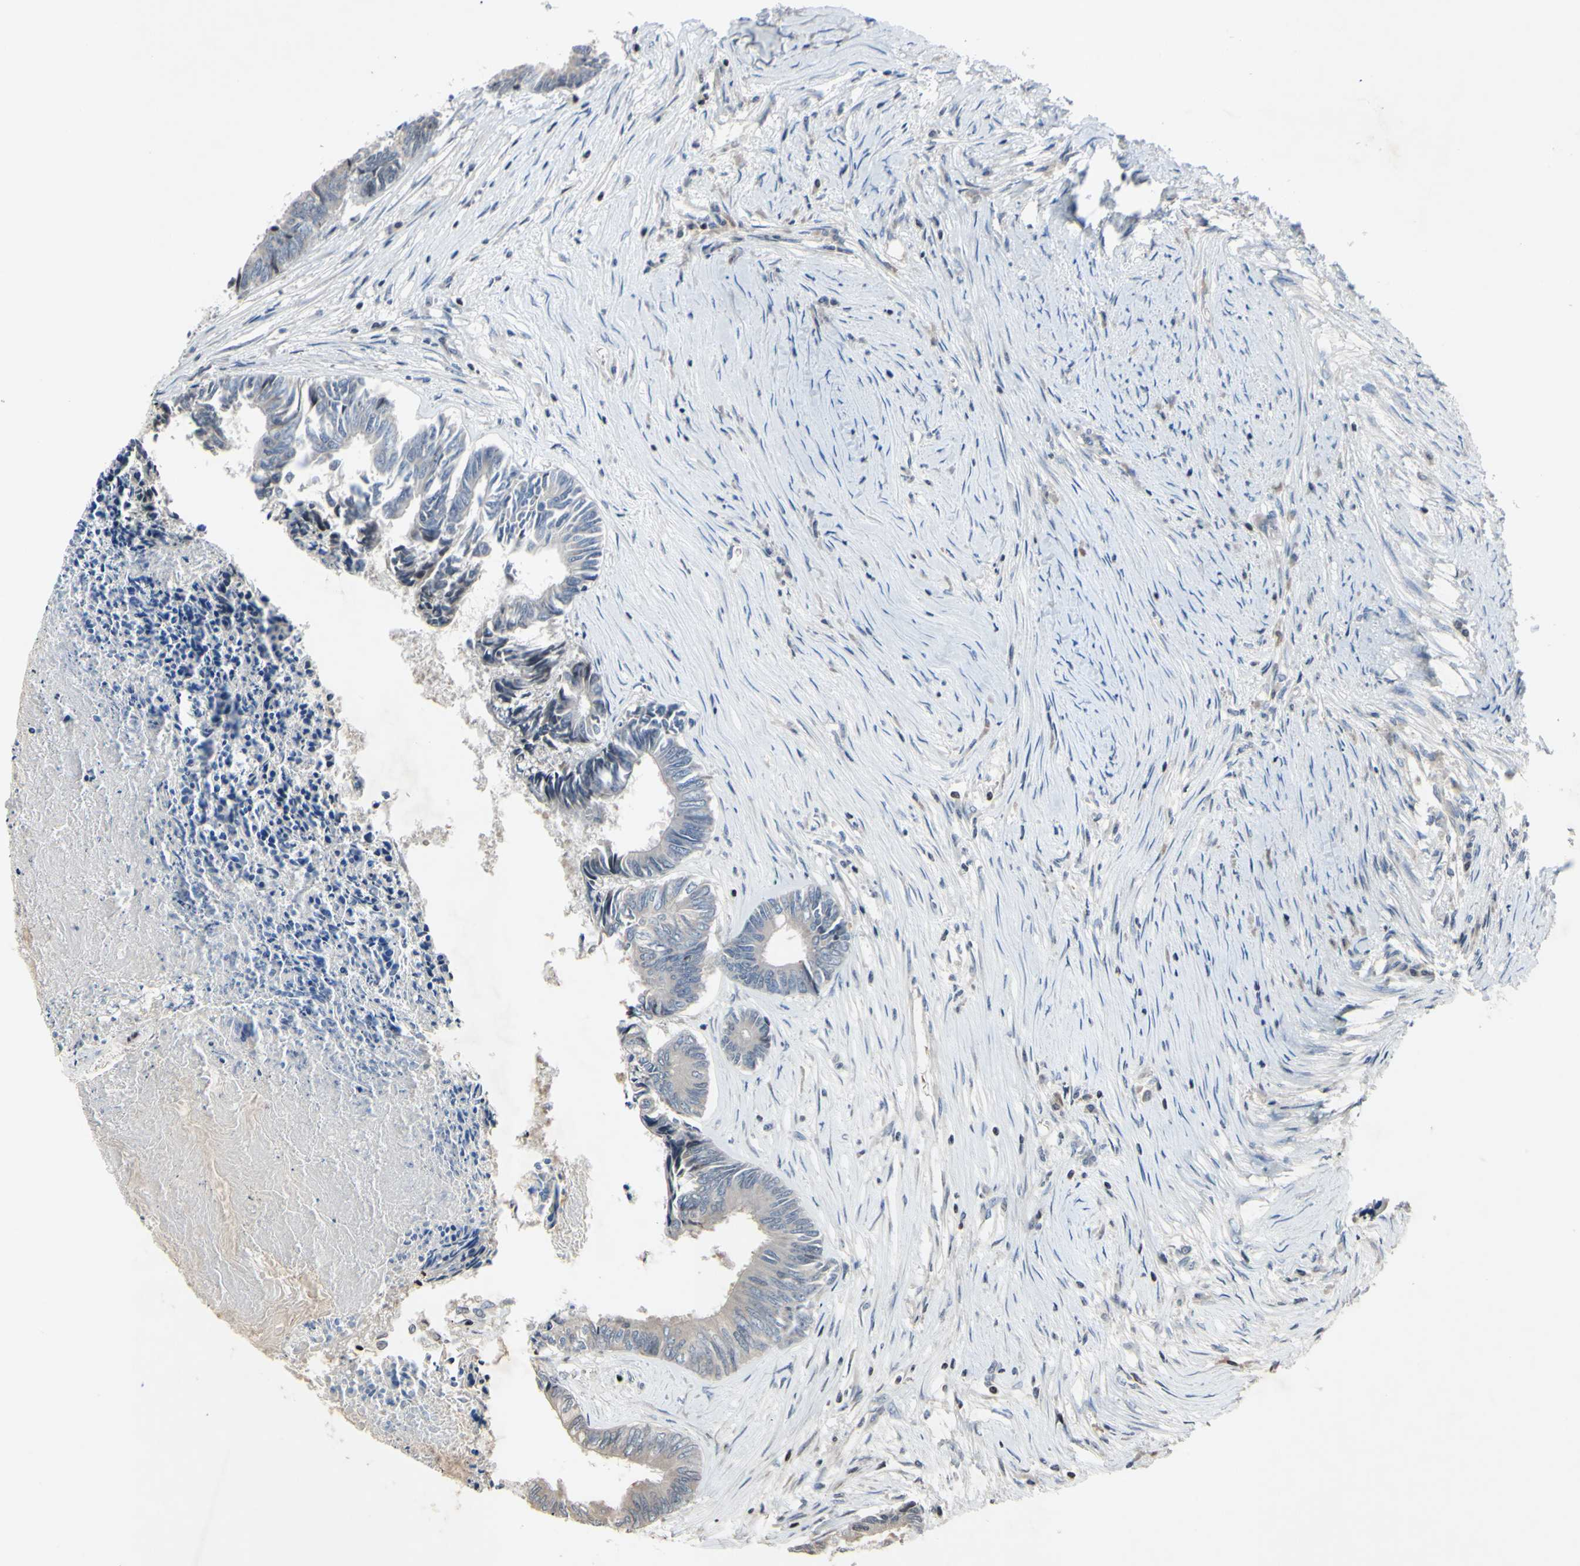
{"staining": {"intensity": "negative", "quantity": "none", "location": "none"}, "tissue": "colorectal cancer", "cell_type": "Tumor cells", "image_type": "cancer", "snomed": [{"axis": "morphology", "description": "Adenocarcinoma, NOS"}, {"axis": "topography", "description": "Rectum"}], "caption": "Image shows no significant protein staining in tumor cells of adenocarcinoma (colorectal). (Stains: DAB (3,3'-diaminobenzidine) IHC with hematoxylin counter stain, Microscopy: brightfield microscopy at high magnification).", "gene": "ARG1", "patient": {"sex": "male", "age": 63}}